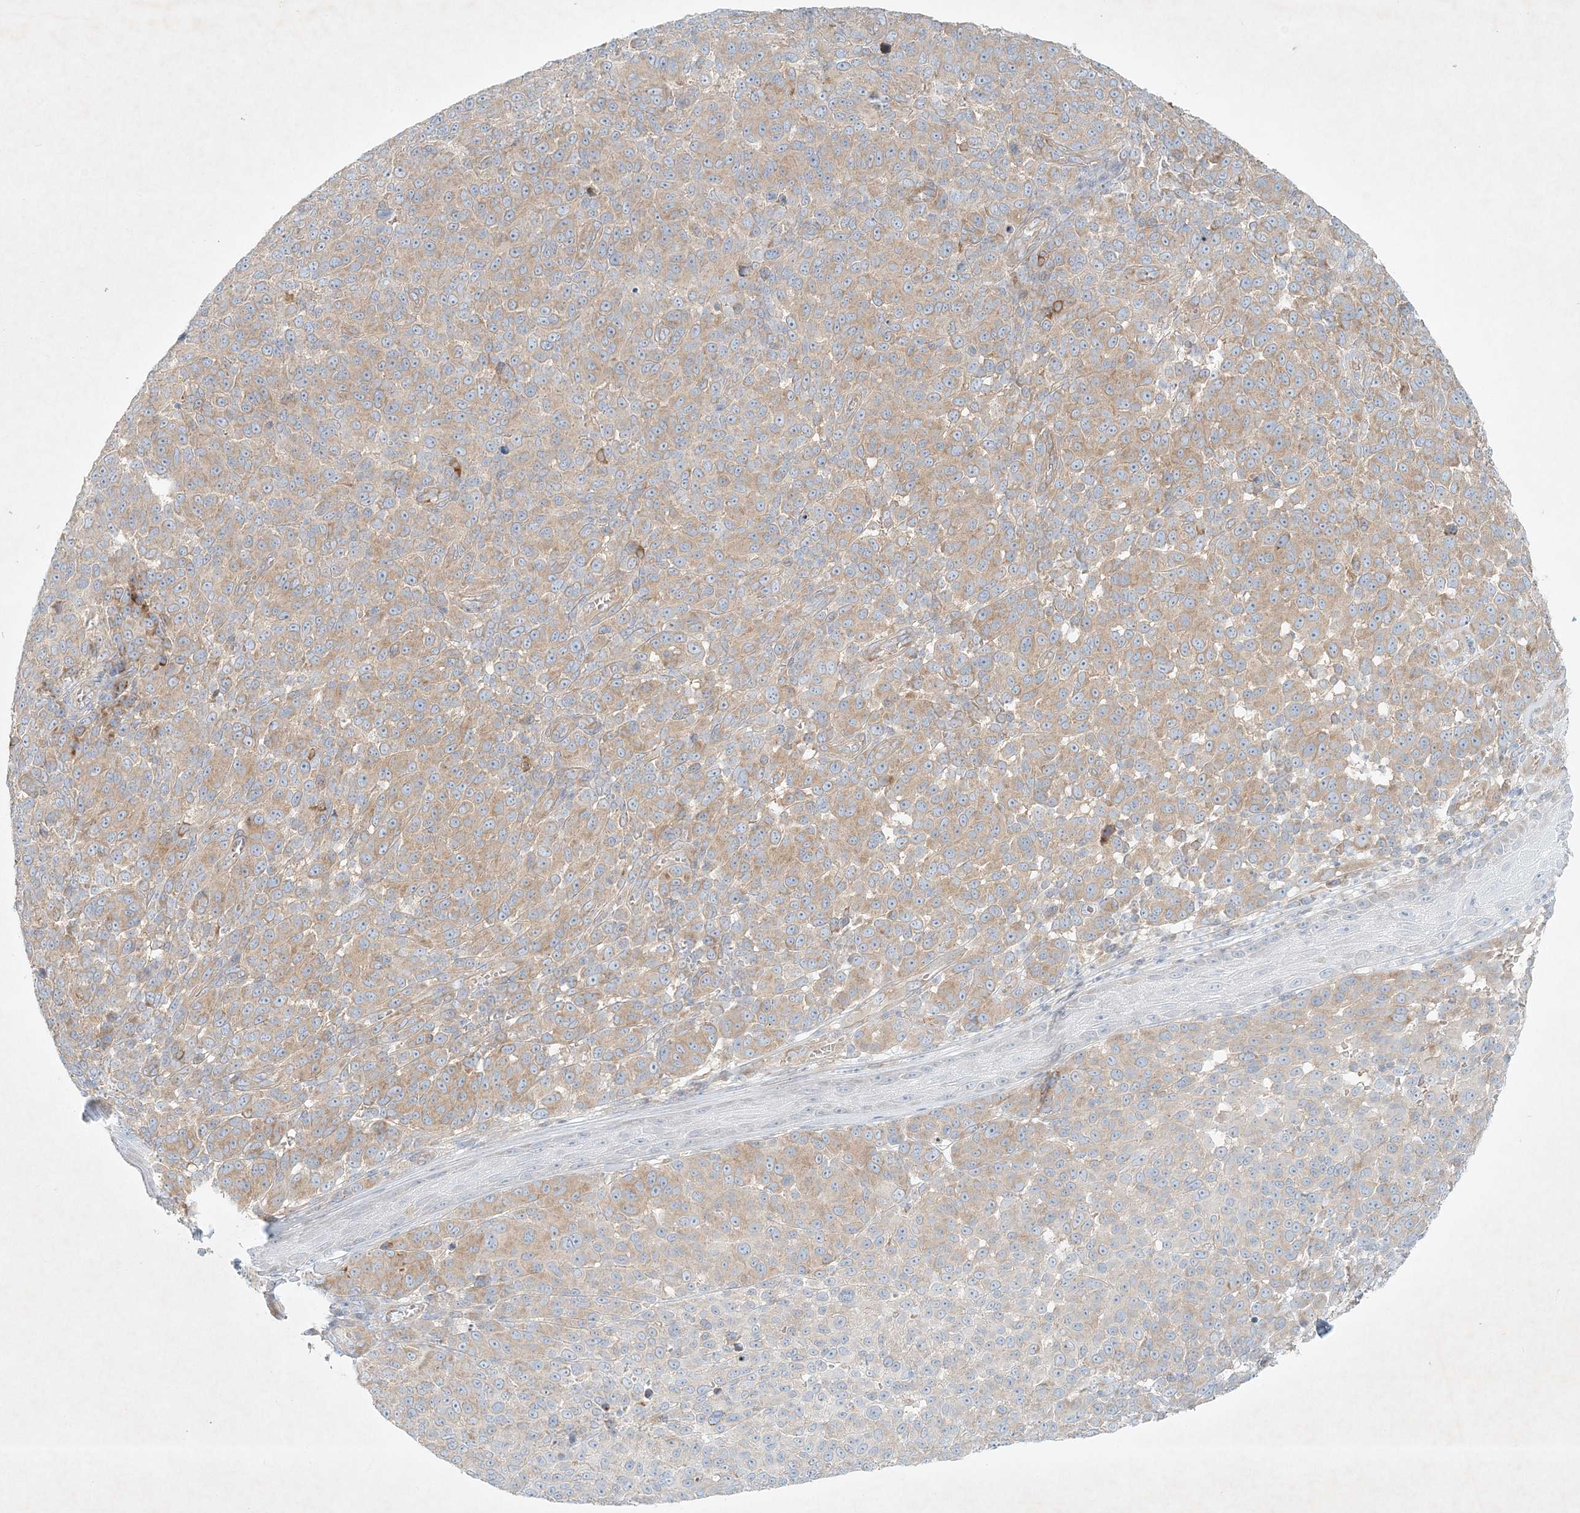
{"staining": {"intensity": "moderate", "quantity": ">75%", "location": "cytoplasmic/membranous"}, "tissue": "melanoma", "cell_type": "Tumor cells", "image_type": "cancer", "snomed": [{"axis": "morphology", "description": "Malignant melanoma, NOS"}, {"axis": "topography", "description": "Skin"}], "caption": "A brown stain highlights moderate cytoplasmic/membranous positivity of a protein in human melanoma tumor cells. The staining was performed using DAB (3,3'-diaminobenzidine) to visualize the protein expression in brown, while the nuclei were stained in blue with hematoxylin (Magnification: 20x).", "gene": "STK11IP", "patient": {"sex": "male", "age": 49}}